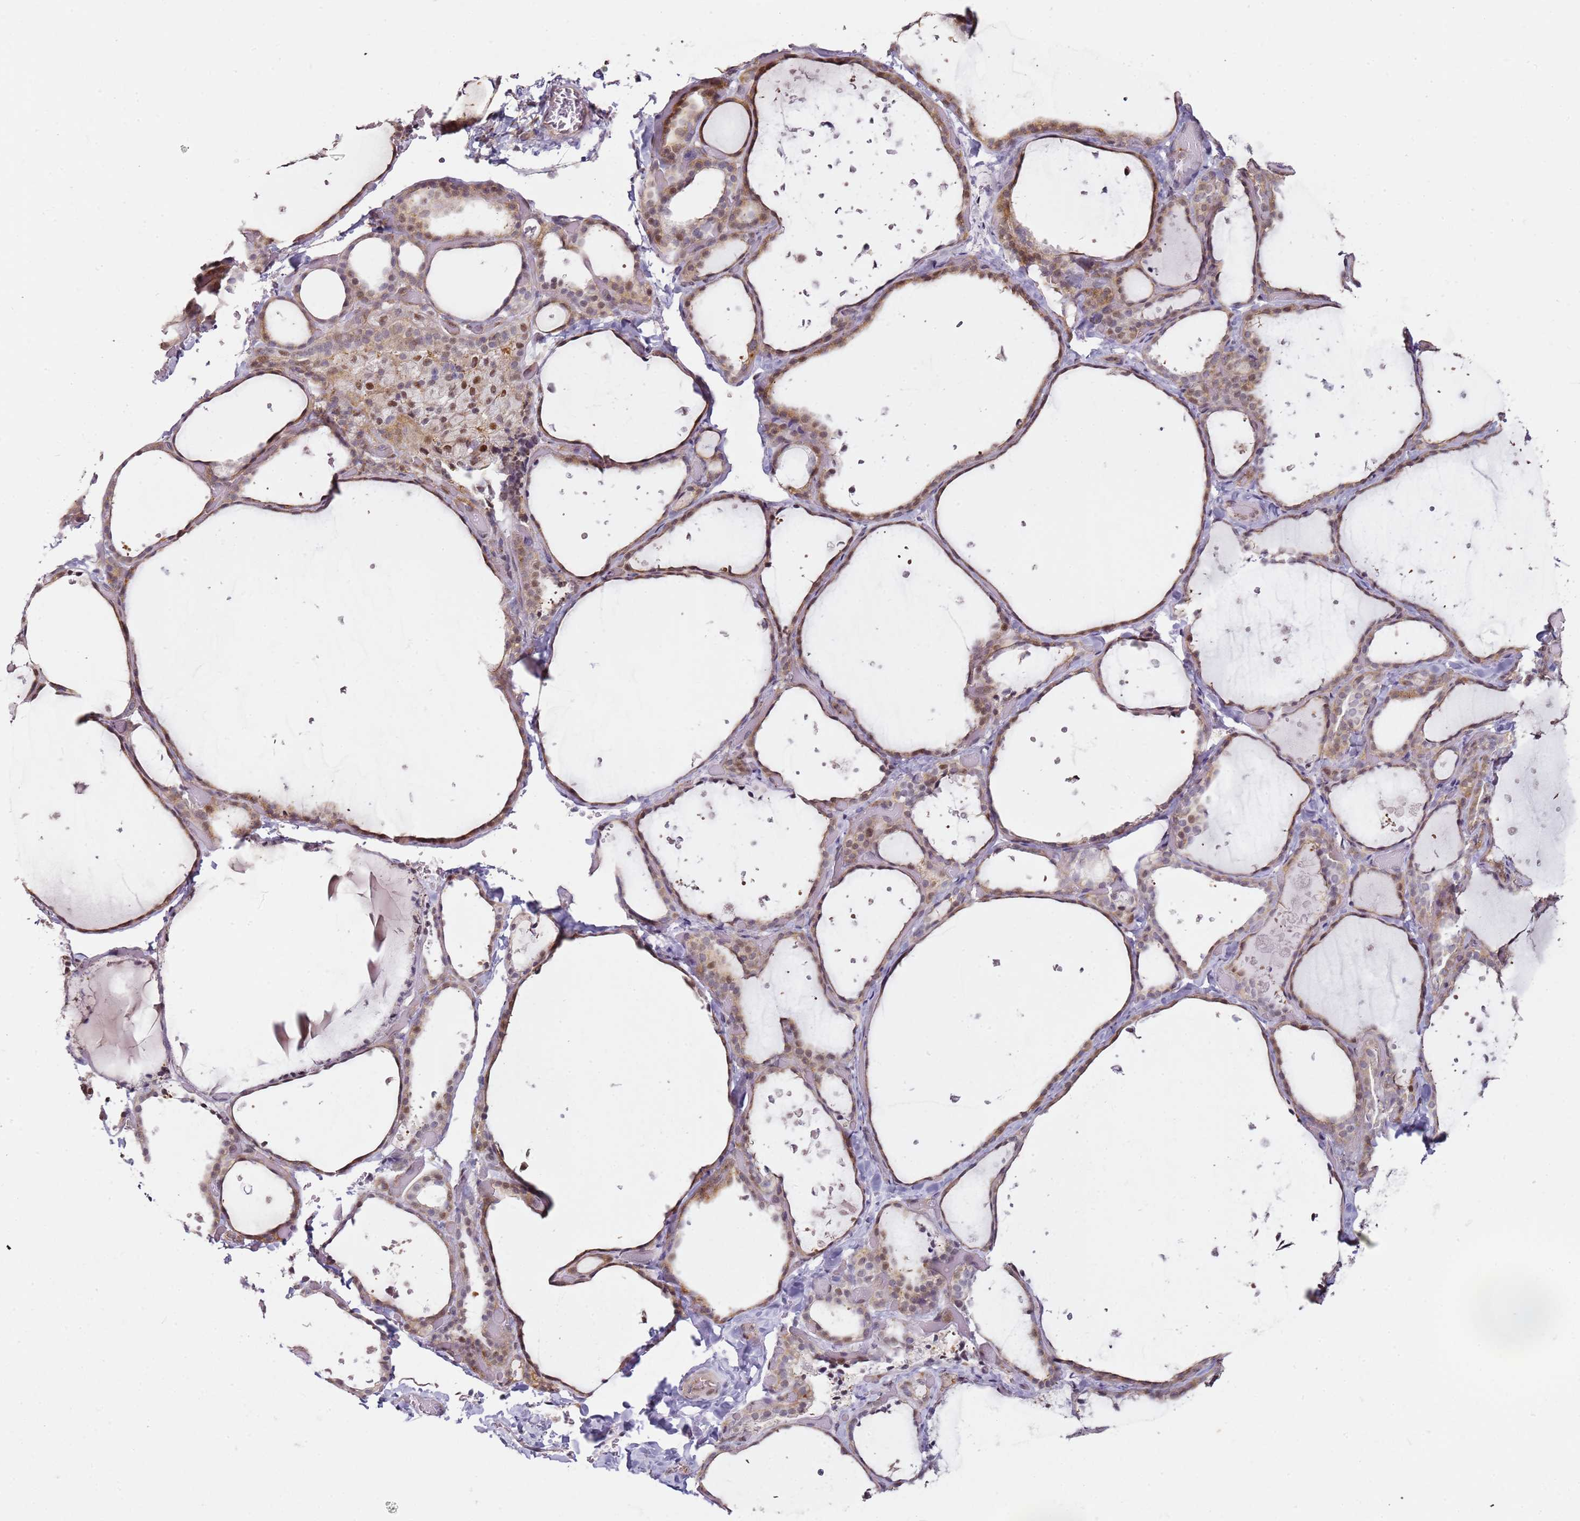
{"staining": {"intensity": "moderate", "quantity": "25%-75%", "location": "cytoplasmic/membranous,nuclear"}, "tissue": "thyroid gland", "cell_type": "Glandular cells", "image_type": "normal", "snomed": [{"axis": "morphology", "description": "Normal tissue, NOS"}, {"axis": "topography", "description": "Thyroid gland"}], "caption": "A high-resolution image shows IHC staining of normal thyroid gland, which demonstrates moderate cytoplasmic/membranous,nuclear staining in approximately 25%-75% of glandular cells.", "gene": "PSMD4", "patient": {"sex": "female", "age": 44}}